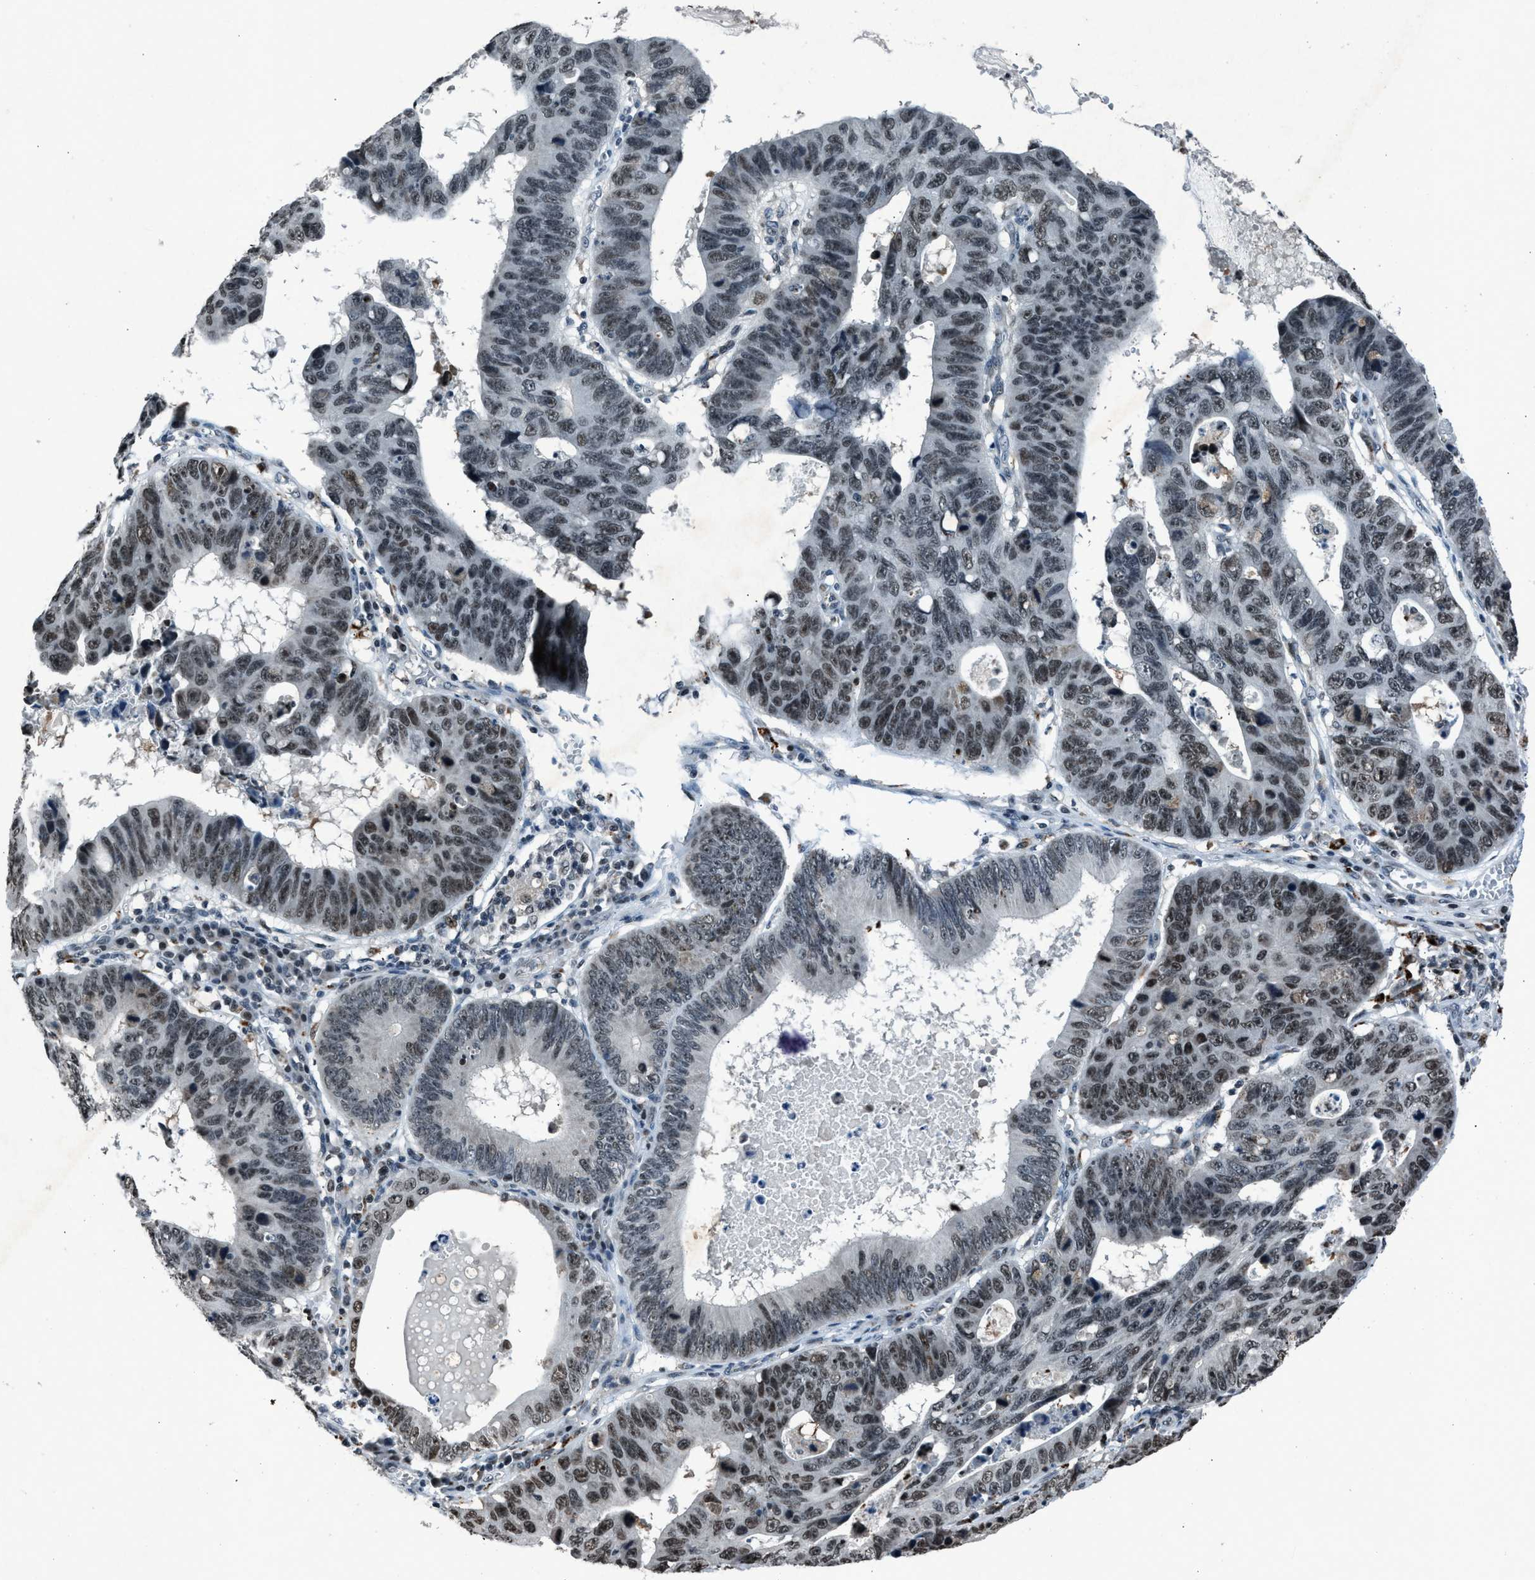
{"staining": {"intensity": "moderate", "quantity": "25%-75%", "location": "nuclear"}, "tissue": "stomach cancer", "cell_type": "Tumor cells", "image_type": "cancer", "snomed": [{"axis": "morphology", "description": "Adenocarcinoma, NOS"}, {"axis": "topography", "description": "Stomach"}], "caption": "Protein expression analysis of human stomach cancer reveals moderate nuclear staining in approximately 25%-75% of tumor cells. (DAB (3,3'-diaminobenzidine) IHC with brightfield microscopy, high magnification).", "gene": "ADCY1", "patient": {"sex": "male", "age": 59}}